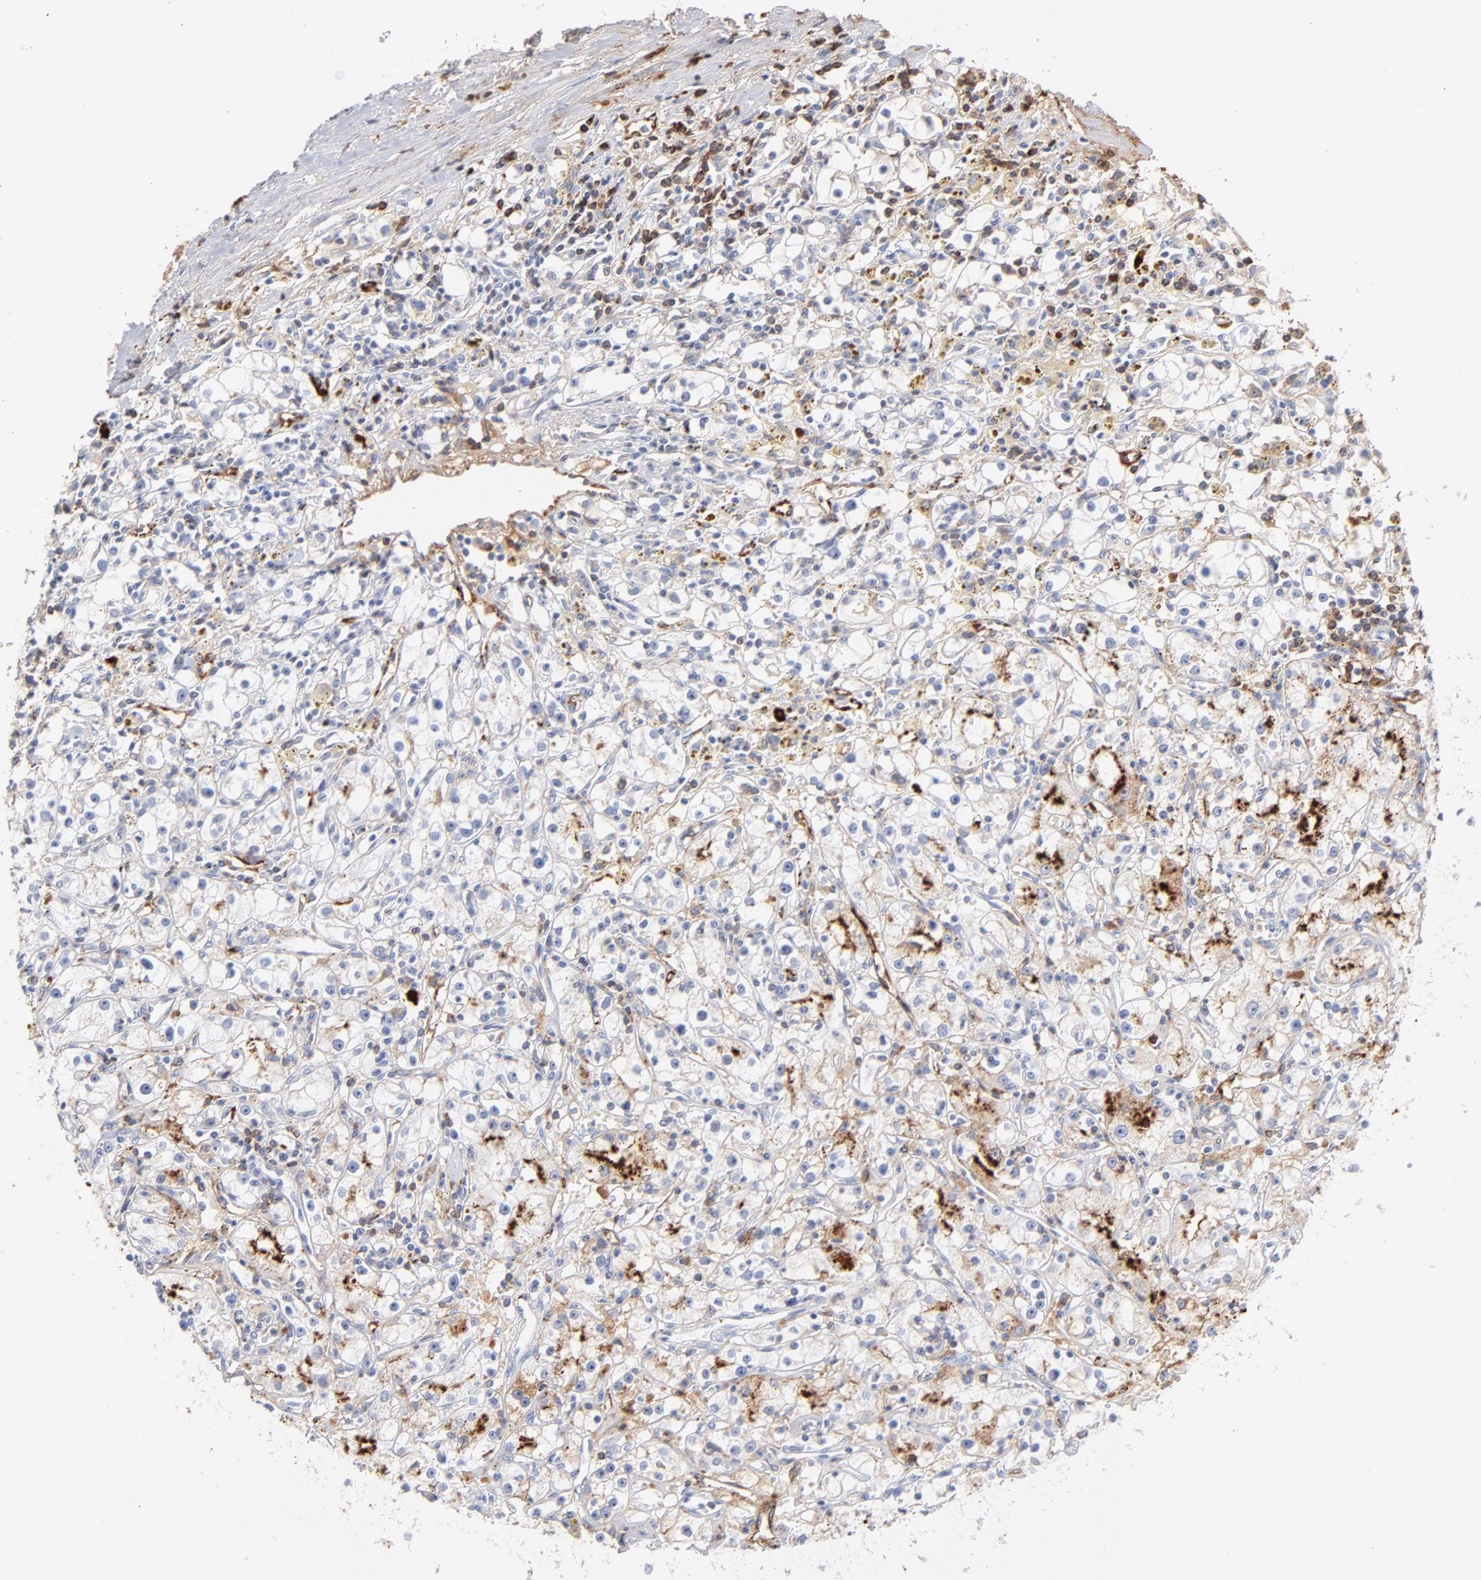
{"staining": {"intensity": "strong", "quantity": "<25%", "location": "cytoplasmic/membranous"}, "tissue": "renal cancer", "cell_type": "Tumor cells", "image_type": "cancer", "snomed": [{"axis": "morphology", "description": "Adenocarcinoma, NOS"}, {"axis": "topography", "description": "Kidney"}], "caption": "DAB (3,3'-diaminobenzidine) immunohistochemical staining of human renal adenocarcinoma reveals strong cytoplasmic/membranous protein expression in approximately <25% of tumor cells.", "gene": "PLAT", "patient": {"sex": "male", "age": 56}}